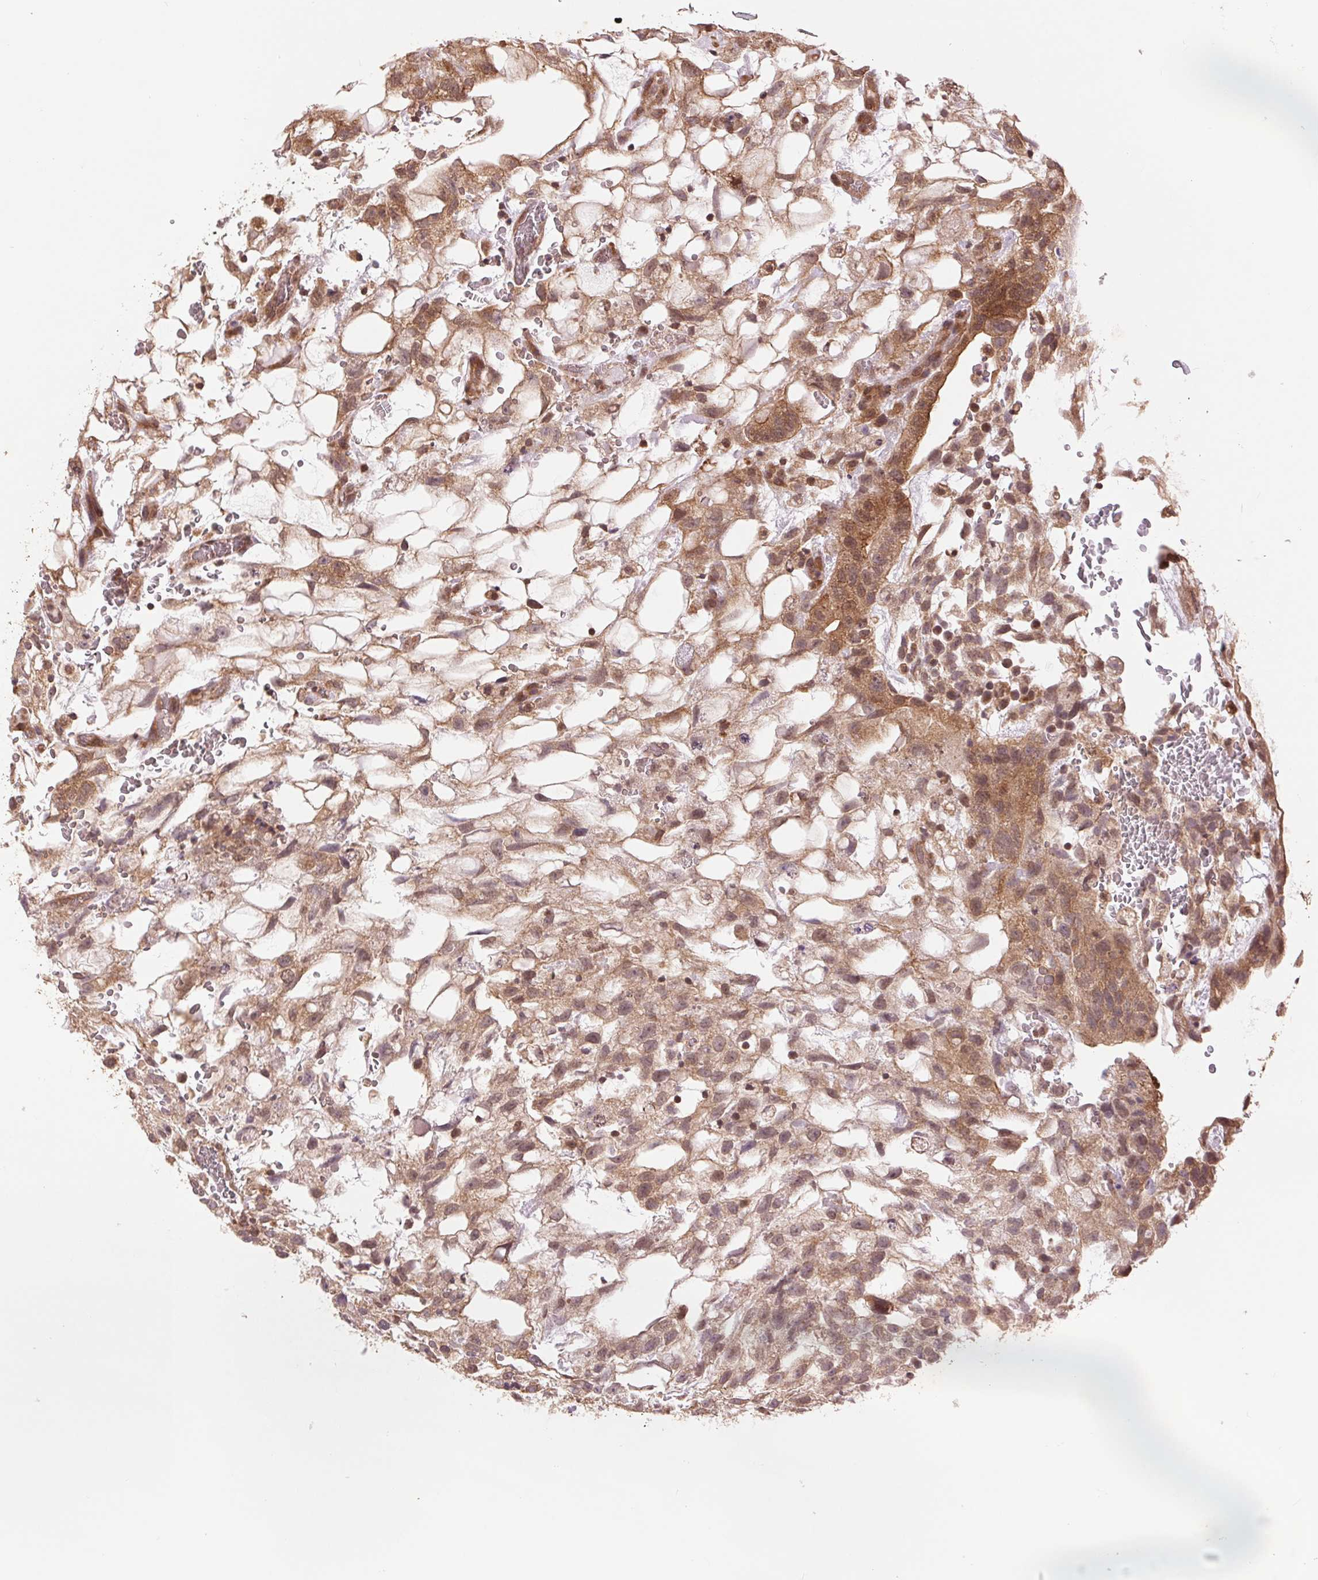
{"staining": {"intensity": "moderate", "quantity": ">75%", "location": "cytoplasmic/membranous"}, "tissue": "testis cancer", "cell_type": "Tumor cells", "image_type": "cancer", "snomed": [{"axis": "morphology", "description": "Normal tissue, NOS"}, {"axis": "morphology", "description": "Carcinoma, Embryonal, NOS"}, {"axis": "topography", "description": "Testis"}], "caption": "This is a micrograph of IHC staining of testis cancer, which shows moderate positivity in the cytoplasmic/membranous of tumor cells.", "gene": "BTF3L4", "patient": {"sex": "male", "age": 32}}